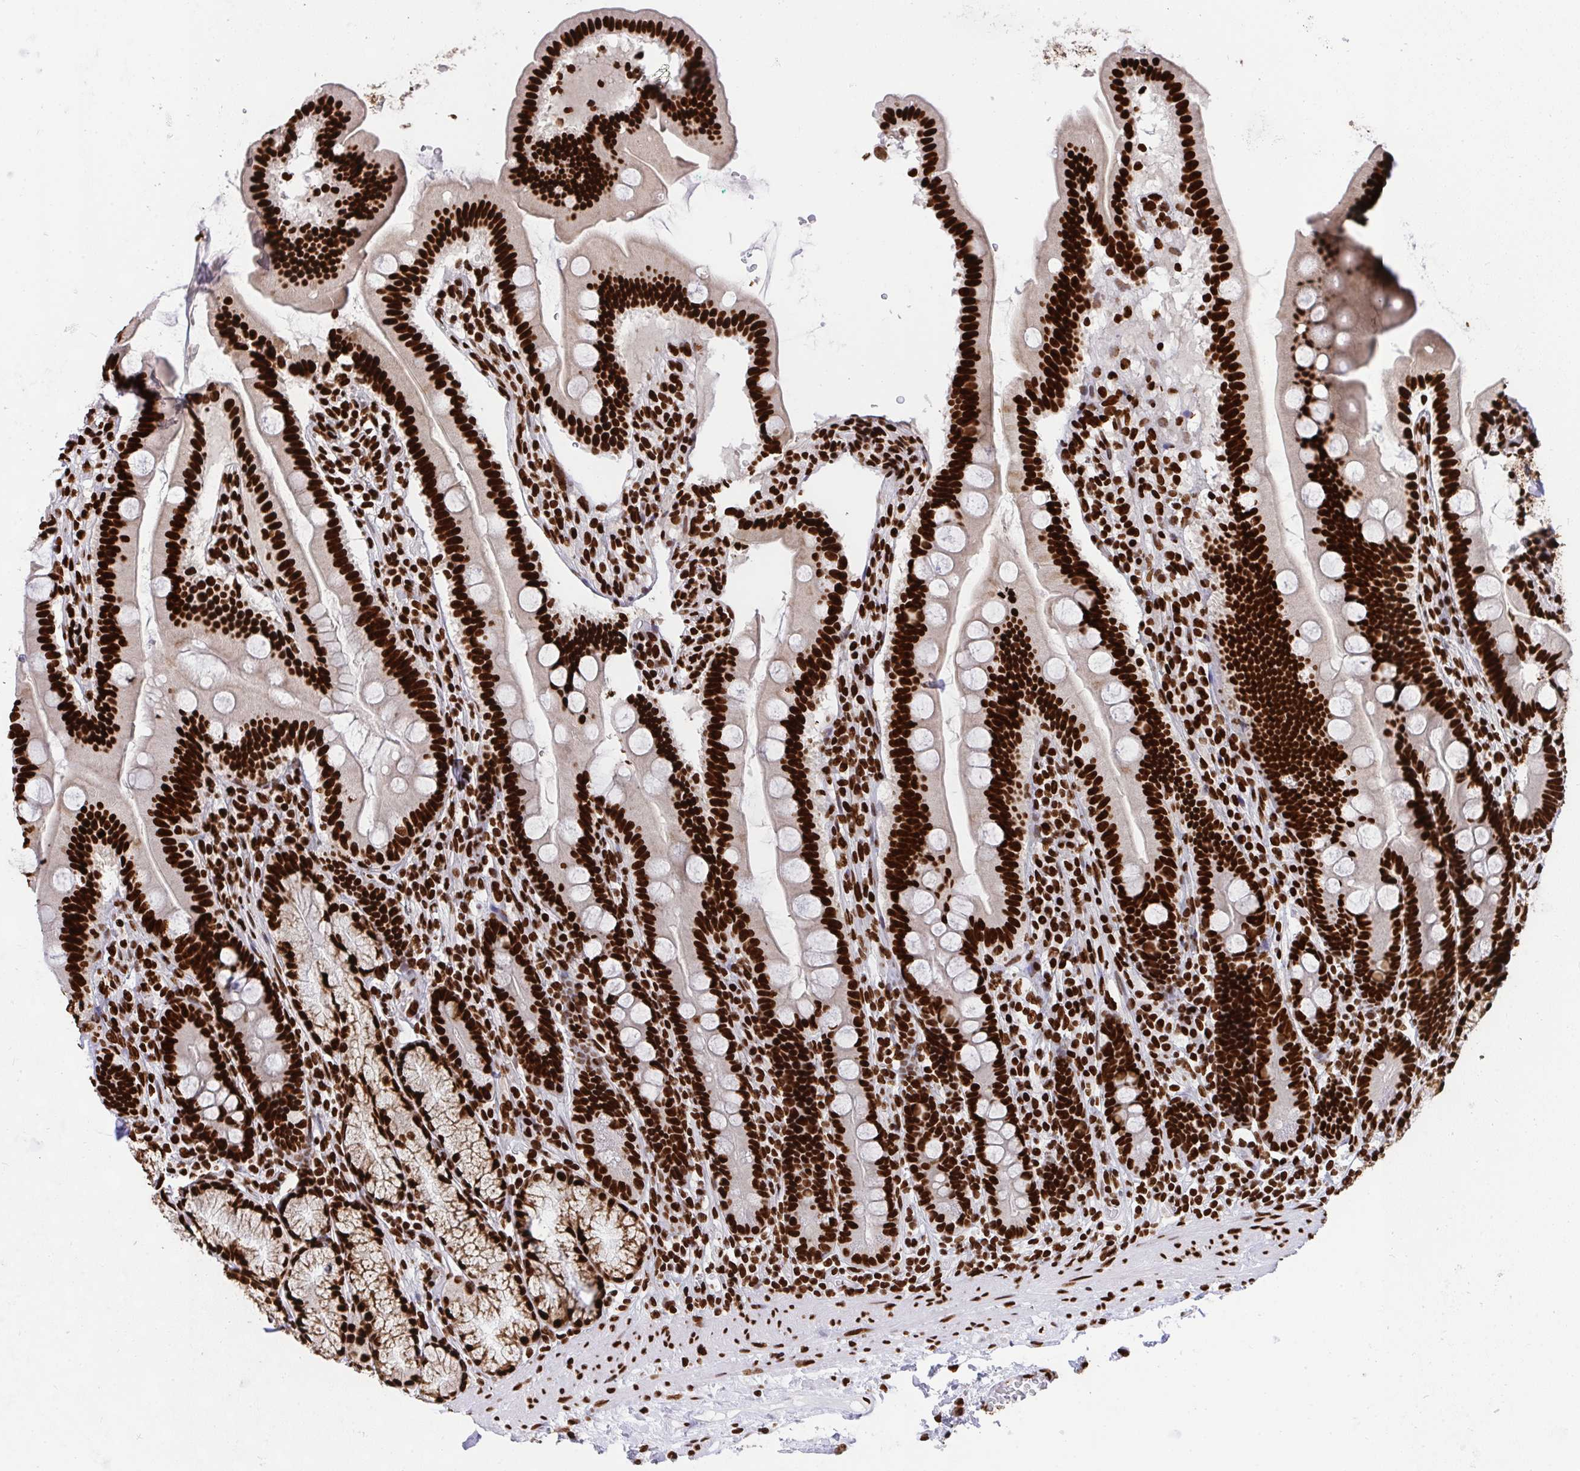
{"staining": {"intensity": "strong", "quantity": ">75%", "location": "cytoplasmic/membranous,nuclear"}, "tissue": "duodenum", "cell_type": "Glandular cells", "image_type": "normal", "snomed": [{"axis": "morphology", "description": "Normal tissue, NOS"}, {"axis": "topography", "description": "Duodenum"}], "caption": "About >75% of glandular cells in benign human duodenum reveal strong cytoplasmic/membranous,nuclear protein expression as visualized by brown immunohistochemical staining.", "gene": "HNRNPL", "patient": {"sex": "female", "age": 67}}